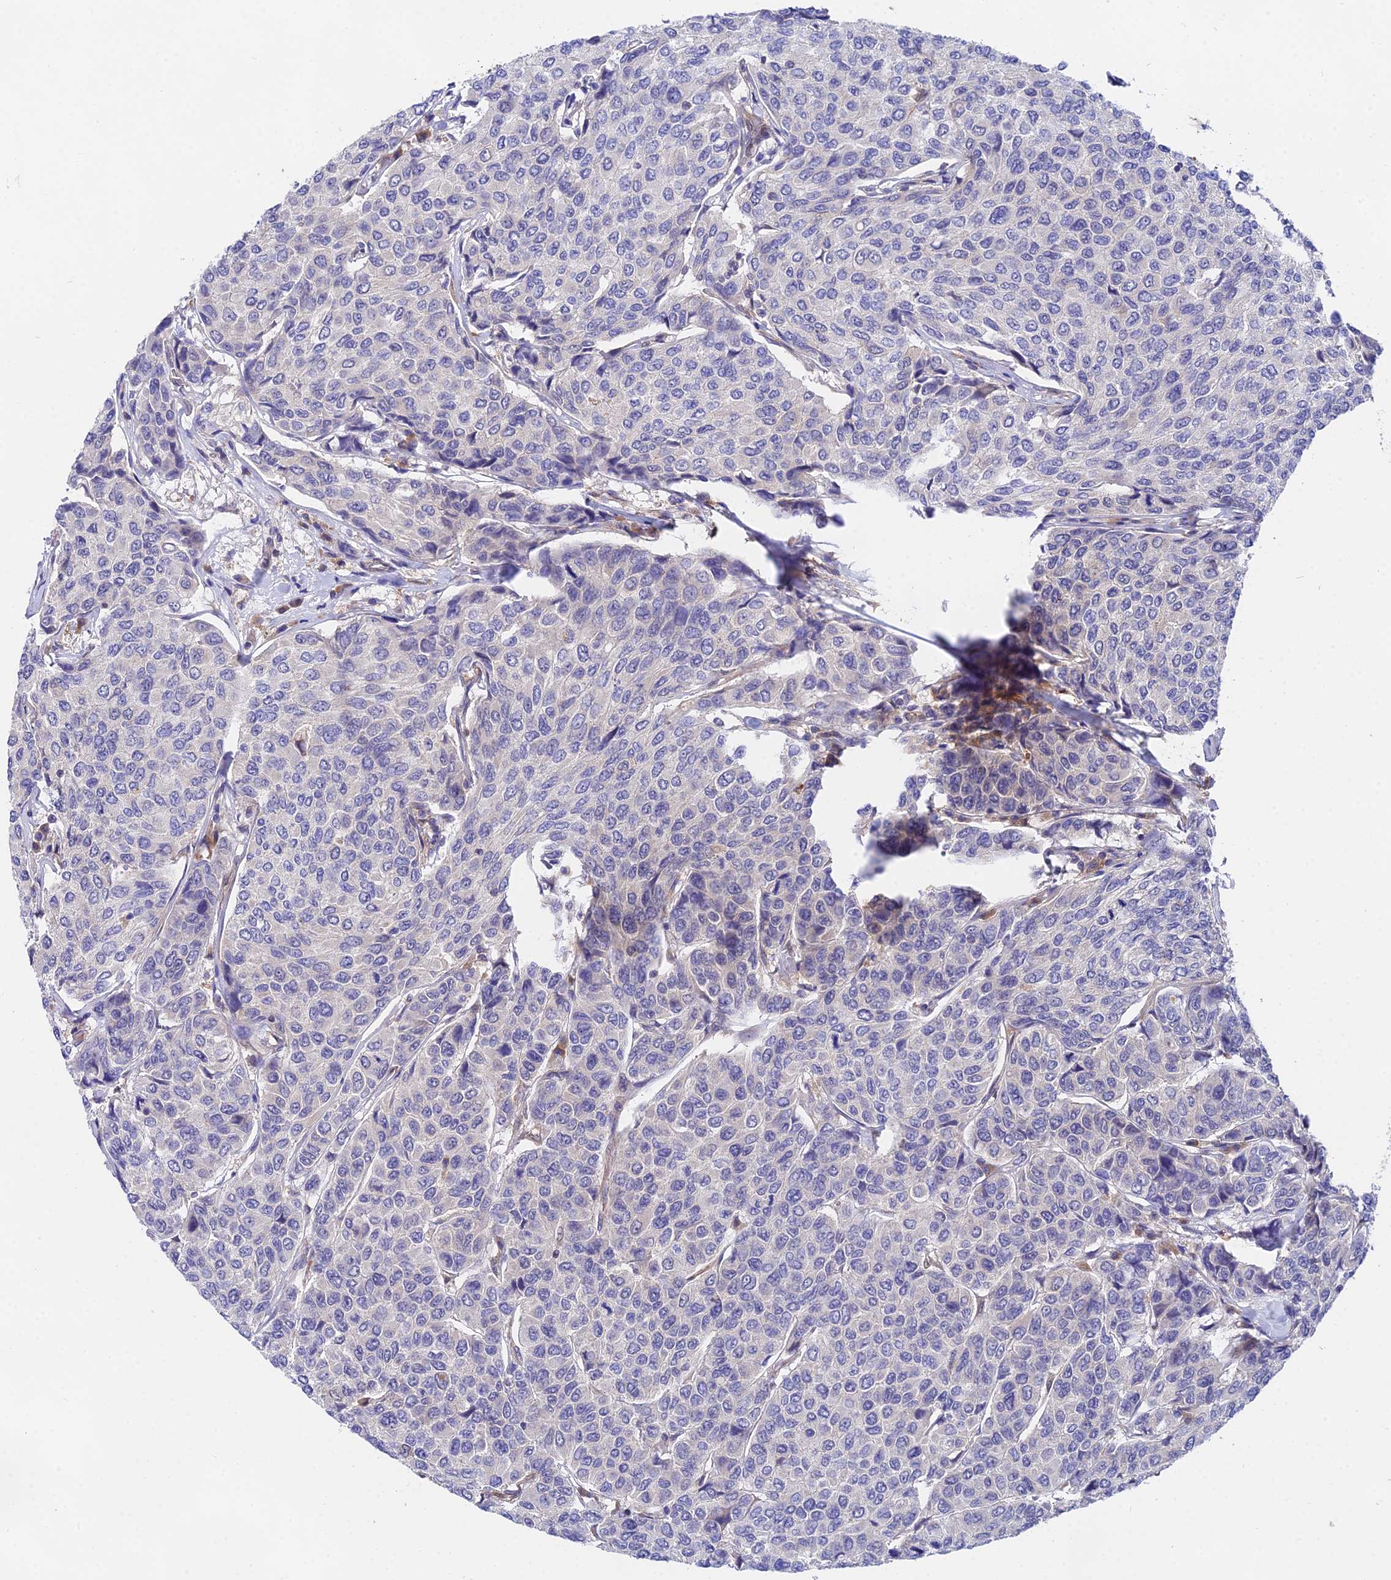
{"staining": {"intensity": "negative", "quantity": "none", "location": "none"}, "tissue": "breast cancer", "cell_type": "Tumor cells", "image_type": "cancer", "snomed": [{"axis": "morphology", "description": "Duct carcinoma"}, {"axis": "topography", "description": "Breast"}], "caption": "Tumor cells are negative for protein expression in human breast cancer (intraductal carcinoma).", "gene": "PPP2R2C", "patient": {"sex": "female", "age": 55}}